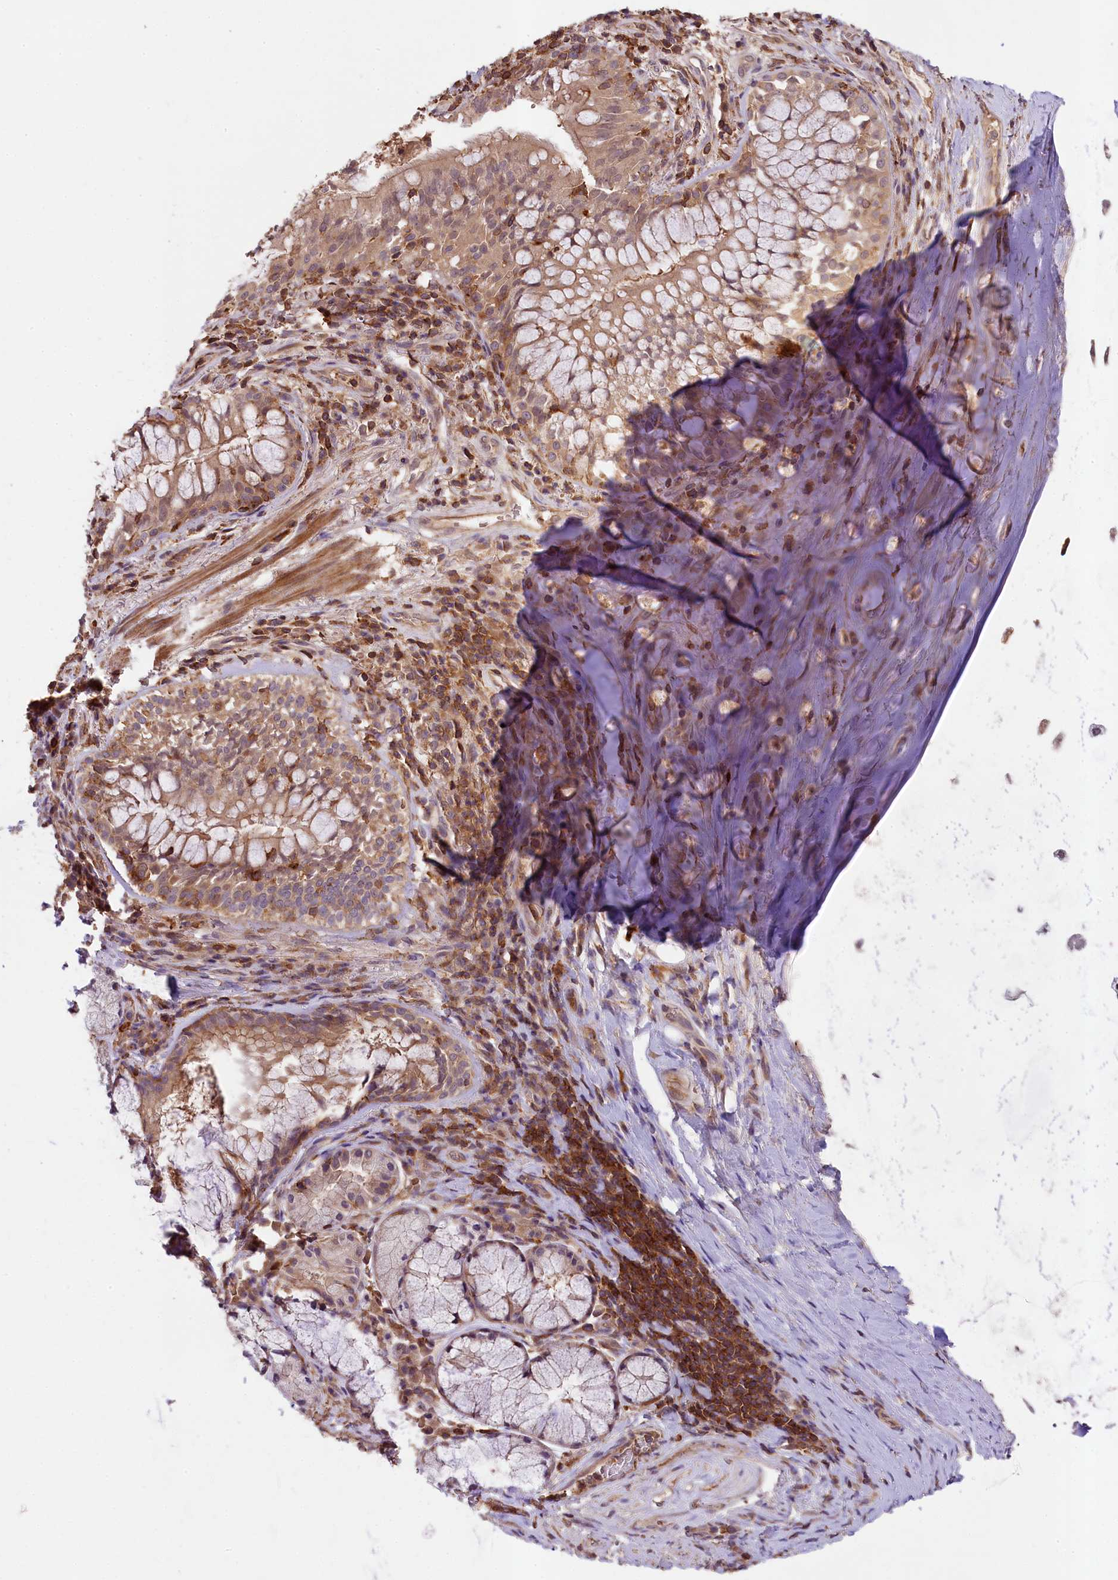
{"staining": {"intensity": "negative", "quantity": "none", "location": "none"}, "tissue": "adipose tissue", "cell_type": "Adipocytes", "image_type": "normal", "snomed": [{"axis": "morphology", "description": "Normal tissue, NOS"}, {"axis": "morphology", "description": "Squamous cell carcinoma, NOS"}, {"axis": "topography", "description": "Bronchus"}, {"axis": "topography", "description": "Lung"}], "caption": "High power microscopy photomicrograph of an immunohistochemistry (IHC) photomicrograph of normal adipose tissue, revealing no significant positivity in adipocytes.", "gene": "SKIDA1", "patient": {"sex": "male", "age": 64}}